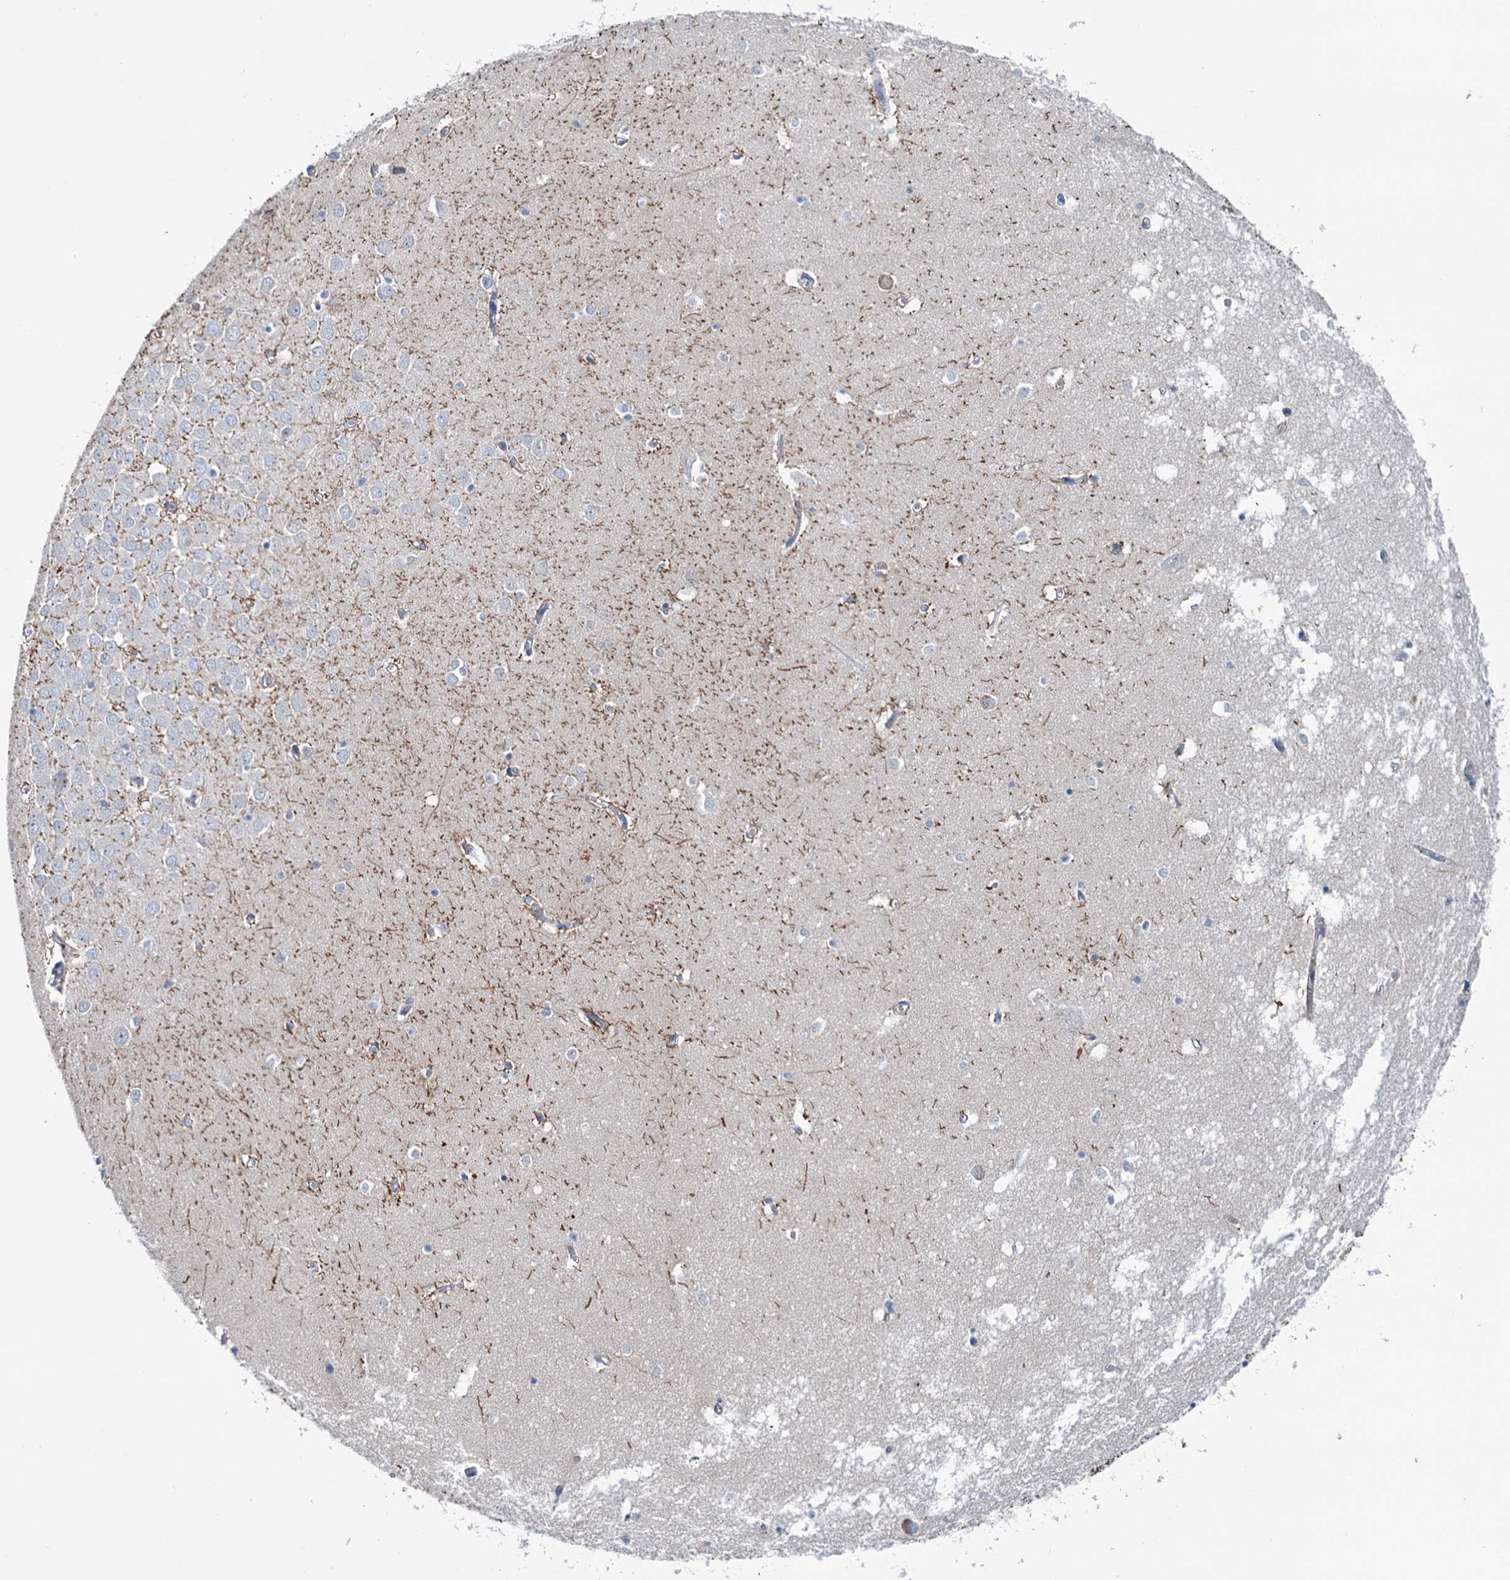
{"staining": {"intensity": "negative", "quantity": "none", "location": "none"}, "tissue": "hippocampus", "cell_type": "Glial cells", "image_type": "normal", "snomed": [{"axis": "morphology", "description": "Normal tissue, NOS"}, {"axis": "topography", "description": "Hippocampus"}], "caption": "High power microscopy photomicrograph of an IHC histopathology image of normal hippocampus, revealing no significant positivity in glial cells.", "gene": "FAM111B", "patient": {"sex": "male", "age": 70}}